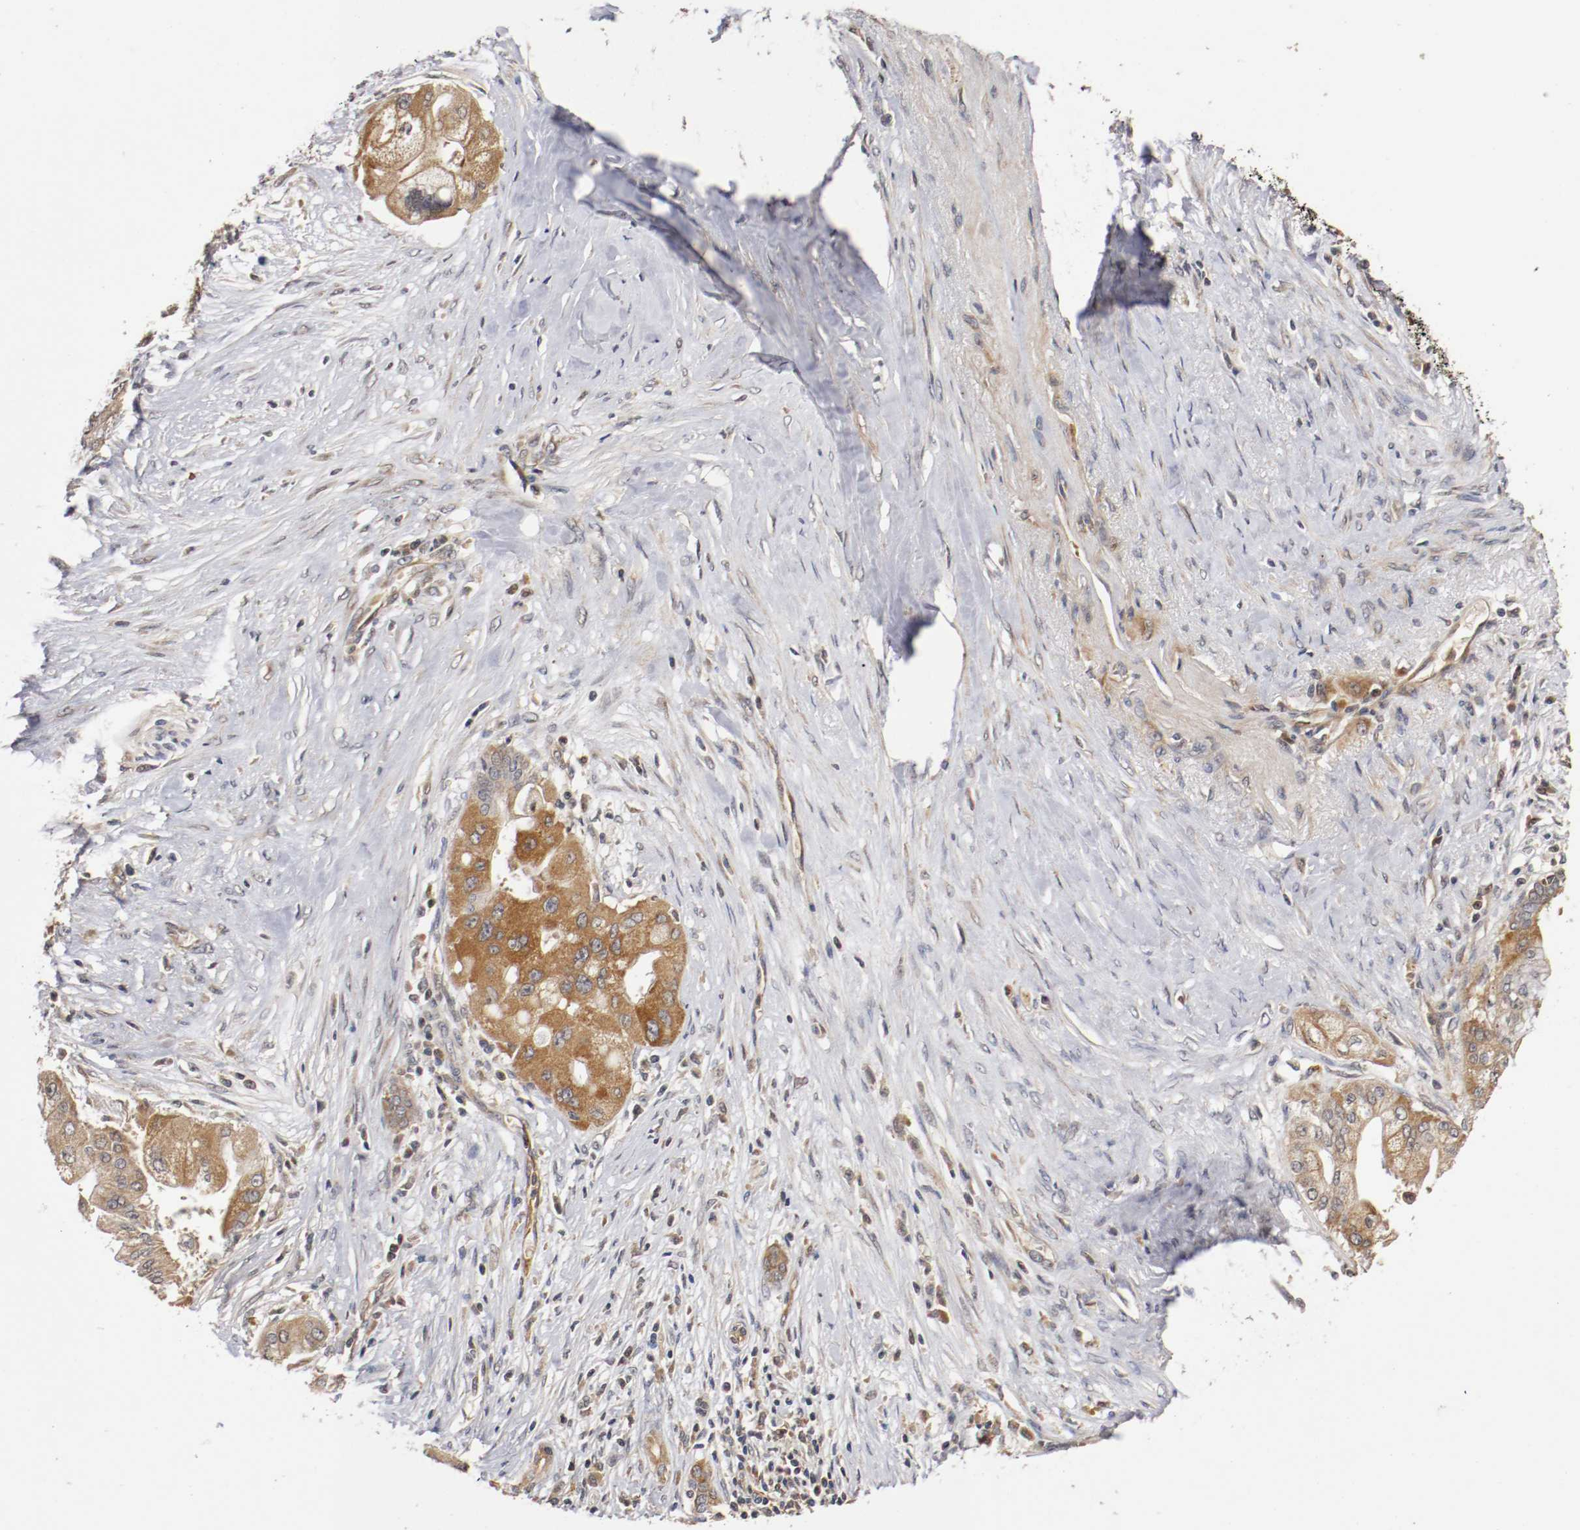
{"staining": {"intensity": "moderate", "quantity": "25%-75%", "location": "cytoplasmic/membranous,nuclear"}, "tissue": "pancreatic cancer", "cell_type": "Tumor cells", "image_type": "cancer", "snomed": [{"axis": "morphology", "description": "Adenocarcinoma, NOS"}, {"axis": "topography", "description": "Pancreas"}], "caption": "Immunohistochemistry (DAB) staining of human pancreatic cancer (adenocarcinoma) displays moderate cytoplasmic/membranous and nuclear protein positivity in about 25%-75% of tumor cells.", "gene": "TNFRSF1B", "patient": {"sex": "male", "age": 59}}